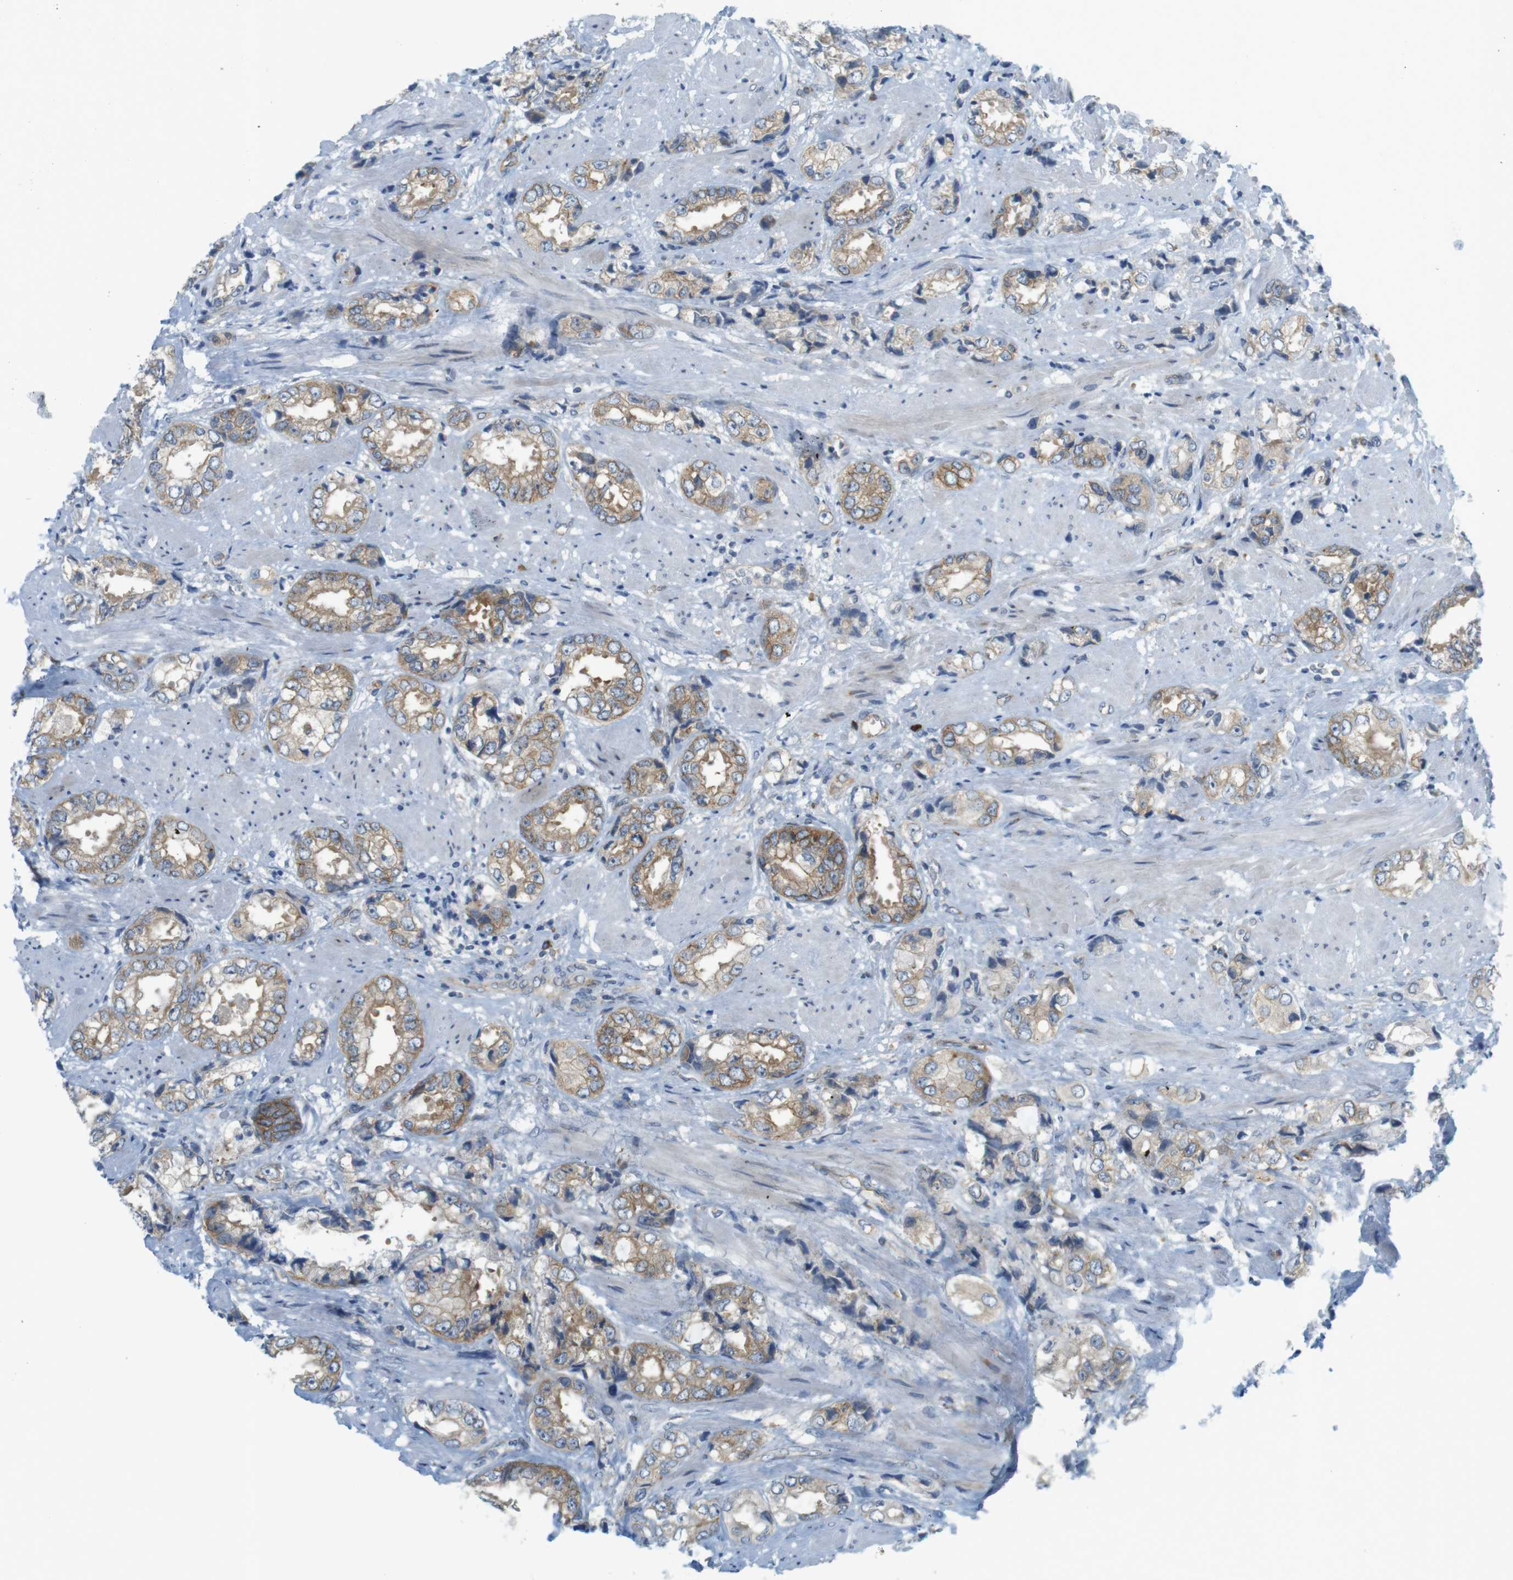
{"staining": {"intensity": "moderate", "quantity": ">75%", "location": "cytoplasmic/membranous"}, "tissue": "prostate cancer", "cell_type": "Tumor cells", "image_type": "cancer", "snomed": [{"axis": "morphology", "description": "Adenocarcinoma, High grade"}, {"axis": "topography", "description": "Prostate"}], "caption": "Protein staining of prostate high-grade adenocarcinoma tissue displays moderate cytoplasmic/membranous positivity in approximately >75% of tumor cells.", "gene": "GJC3", "patient": {"sex": "male", "age": 61}}